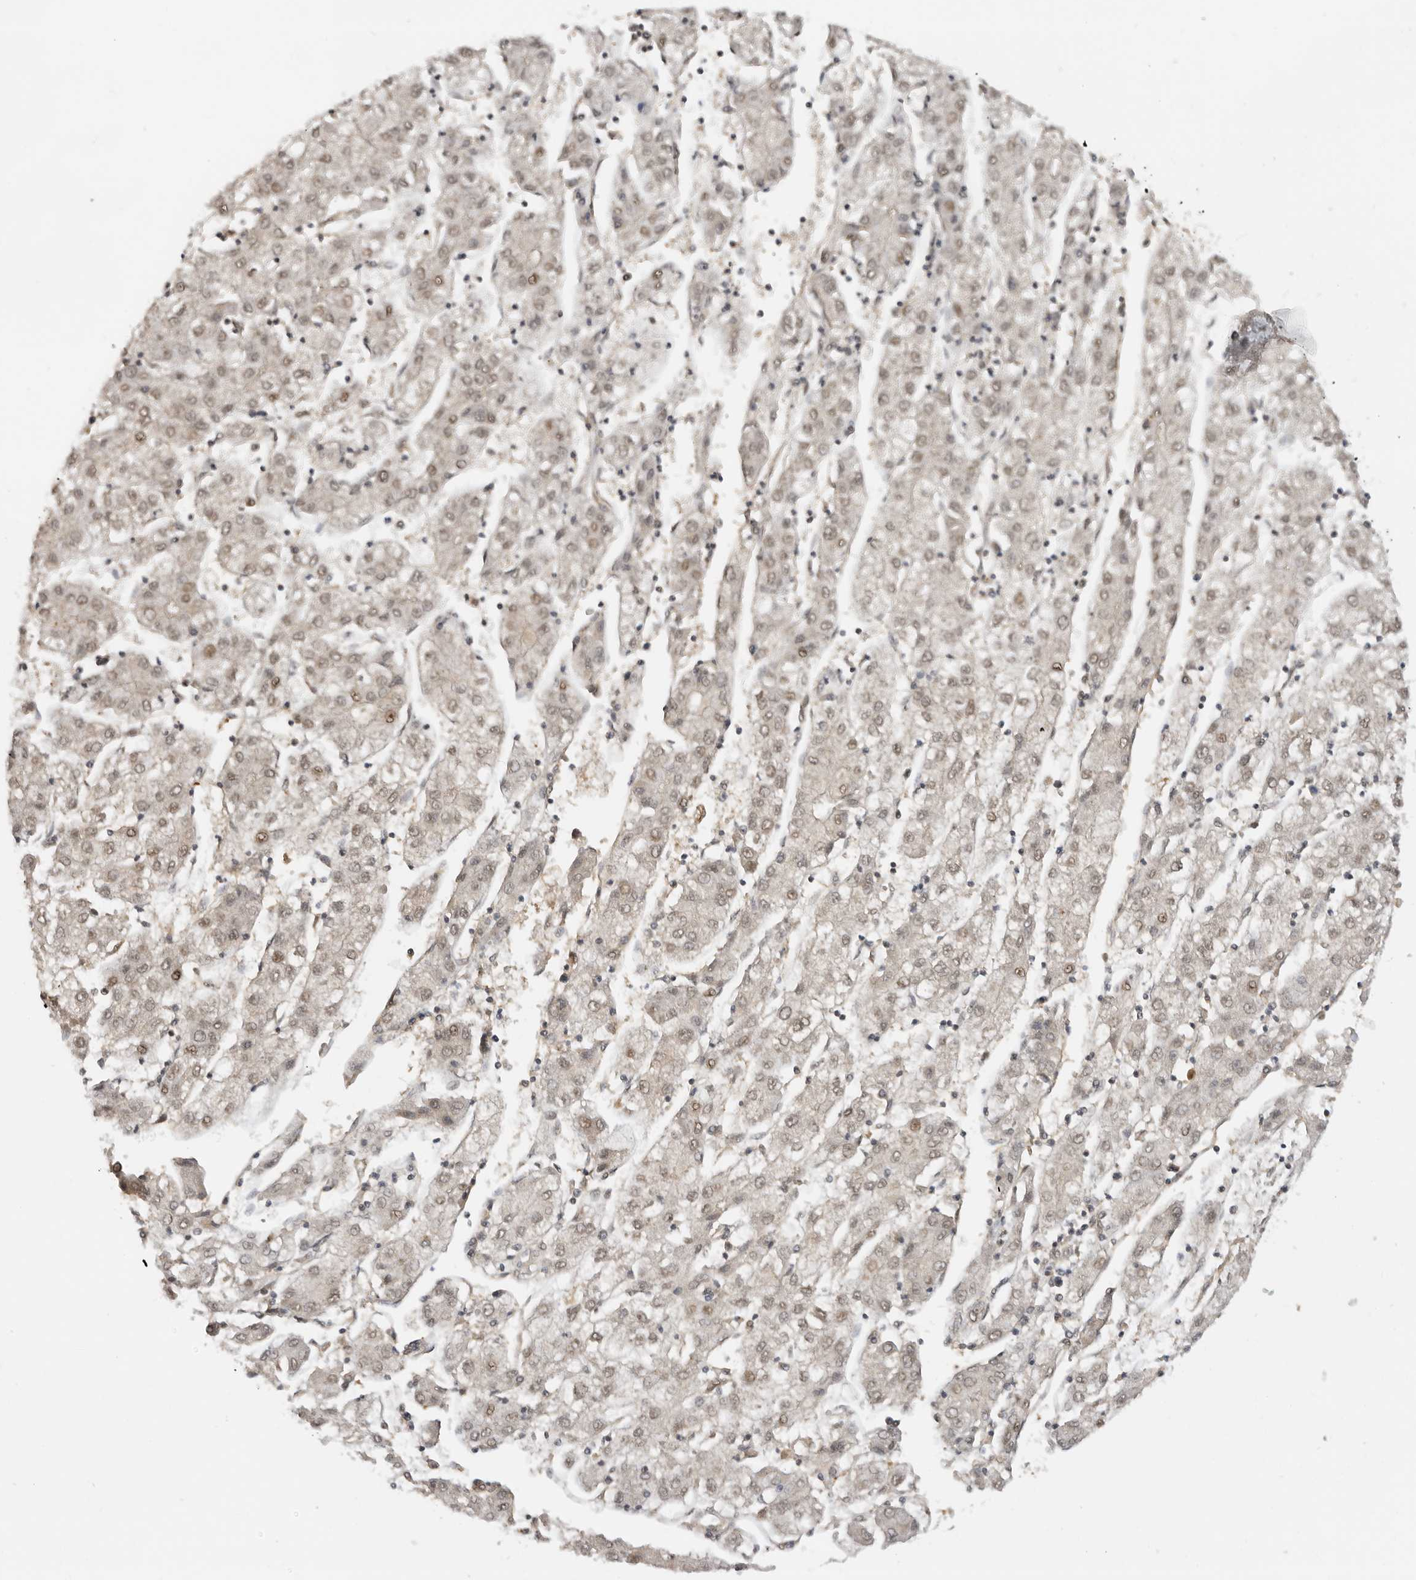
{"staining": {"intensity": "weak", "quantity": ">75%", "location": "nuclear"}, "tissue": "liver cancer", "cell_type": "Tumor cells", "image_type": "cancer", "snomed": [{"axis": "morphology", "description": "Carcinoma, Hepatocellular, NOS"}, {"axis": "topography", "description": "Liver"}], "caption": "Liver hepatocellular carcinoma stained for a protein displays weak nuclear positivity in tumor cells. Using DAB (brown) and hematoxylin (blue) stains, captured at high magnification using brightfield microscopy.", "gene": "ADPRS", "patient": {"sex": "male", "age": 72}}